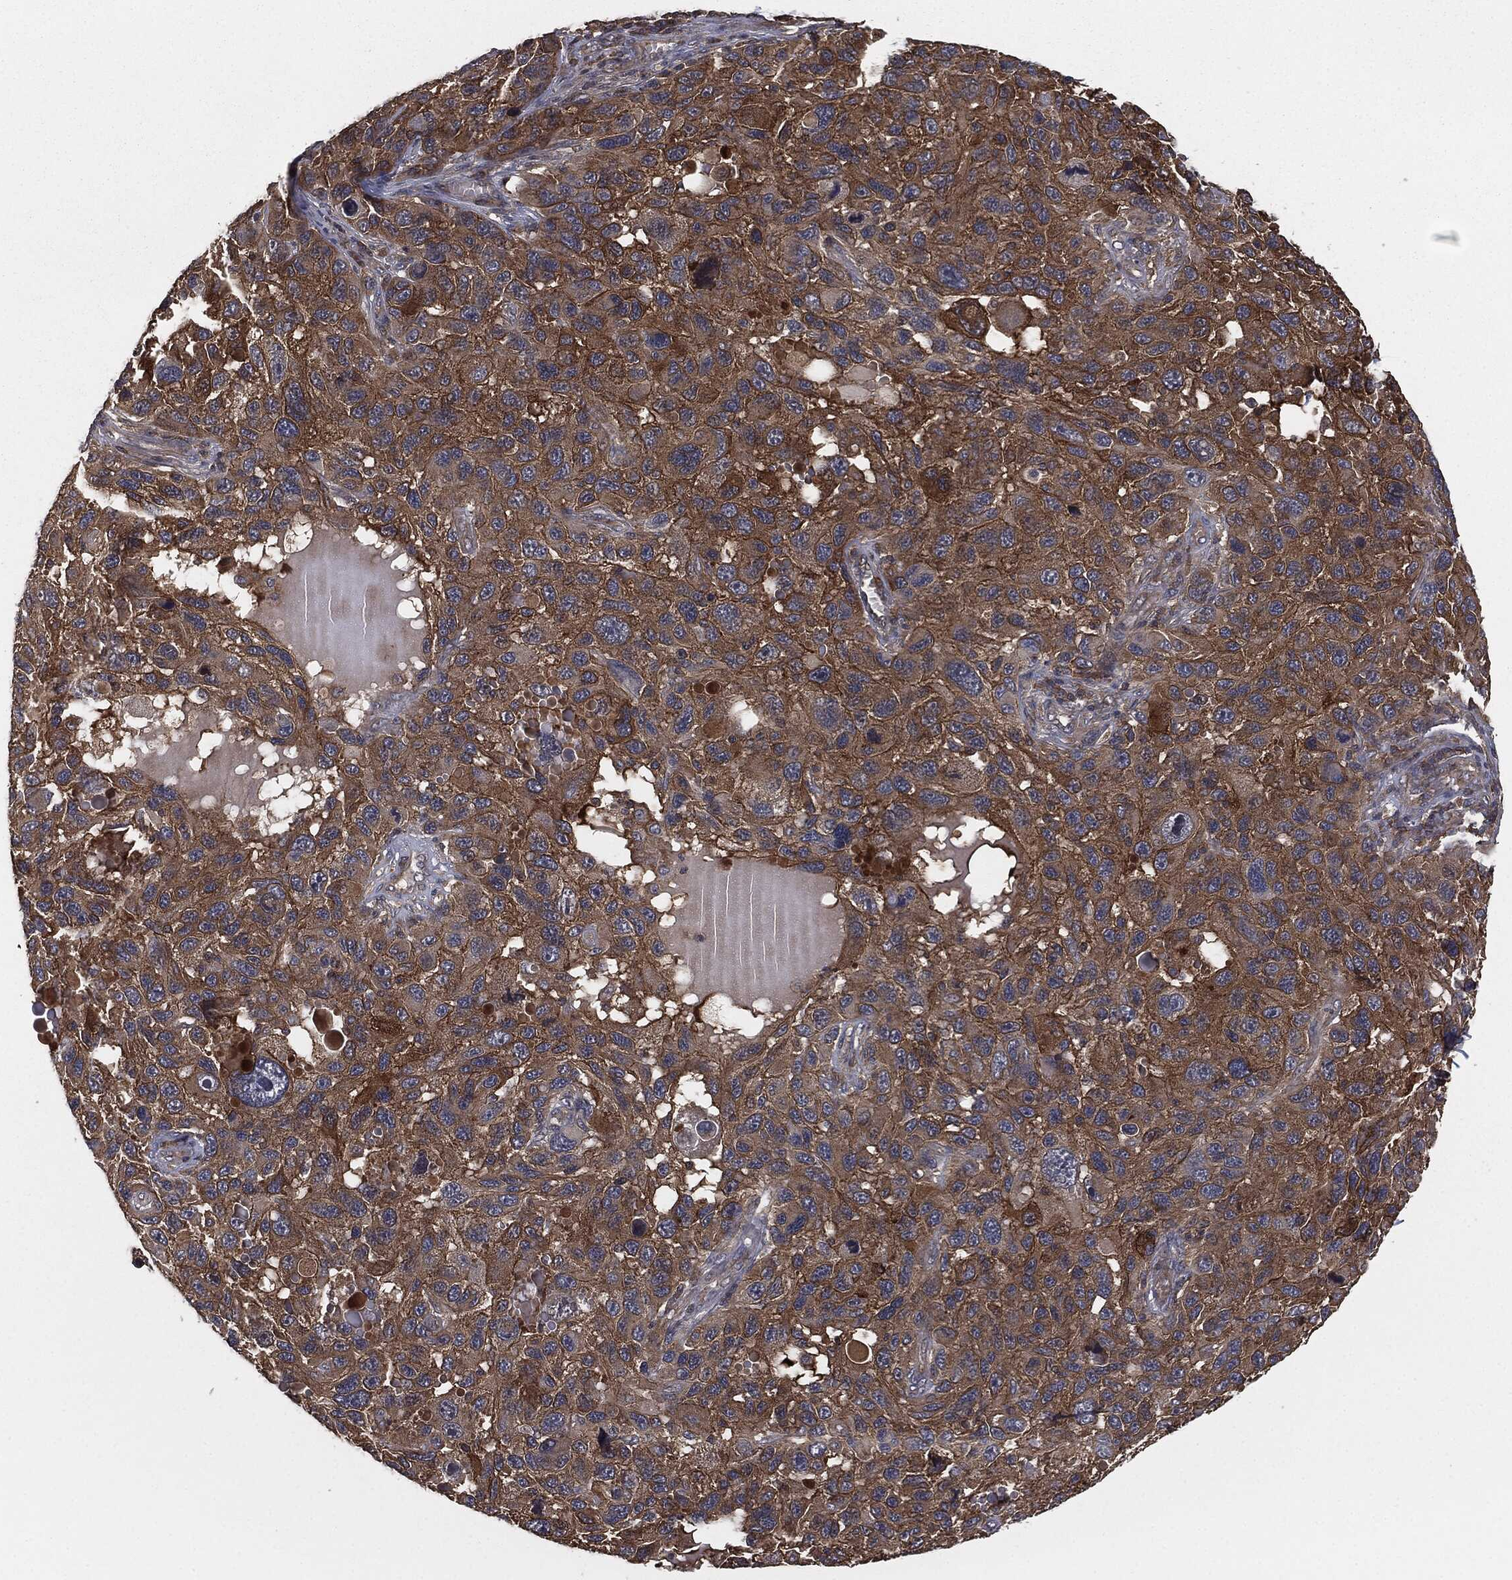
{"staining": {"intensity": "strong", "quantity": ">75%", "location": "cytoplasmic/membranous"}, "tissue": "melanoma", "cell_type": "Tumor cells", "image_type": "cancer", "snomed": [{"axis": "morphology", "description": "Malignant melanoma, NOS"}, {"axis": "topography", "description": "Skin"}], "caption": "Tumor cells reveal high levels of strong cytoplasmic/membranous positivity in approximately >75% of cells in melanoma. (Stains: DAB (3,3'-diaminobenzidine) in brown, nuclei in blue, Microscopy: brightfield microscopy at high magnification).", "gene": "ERBIN", "patient": {"sex": "male", "age": 53}}